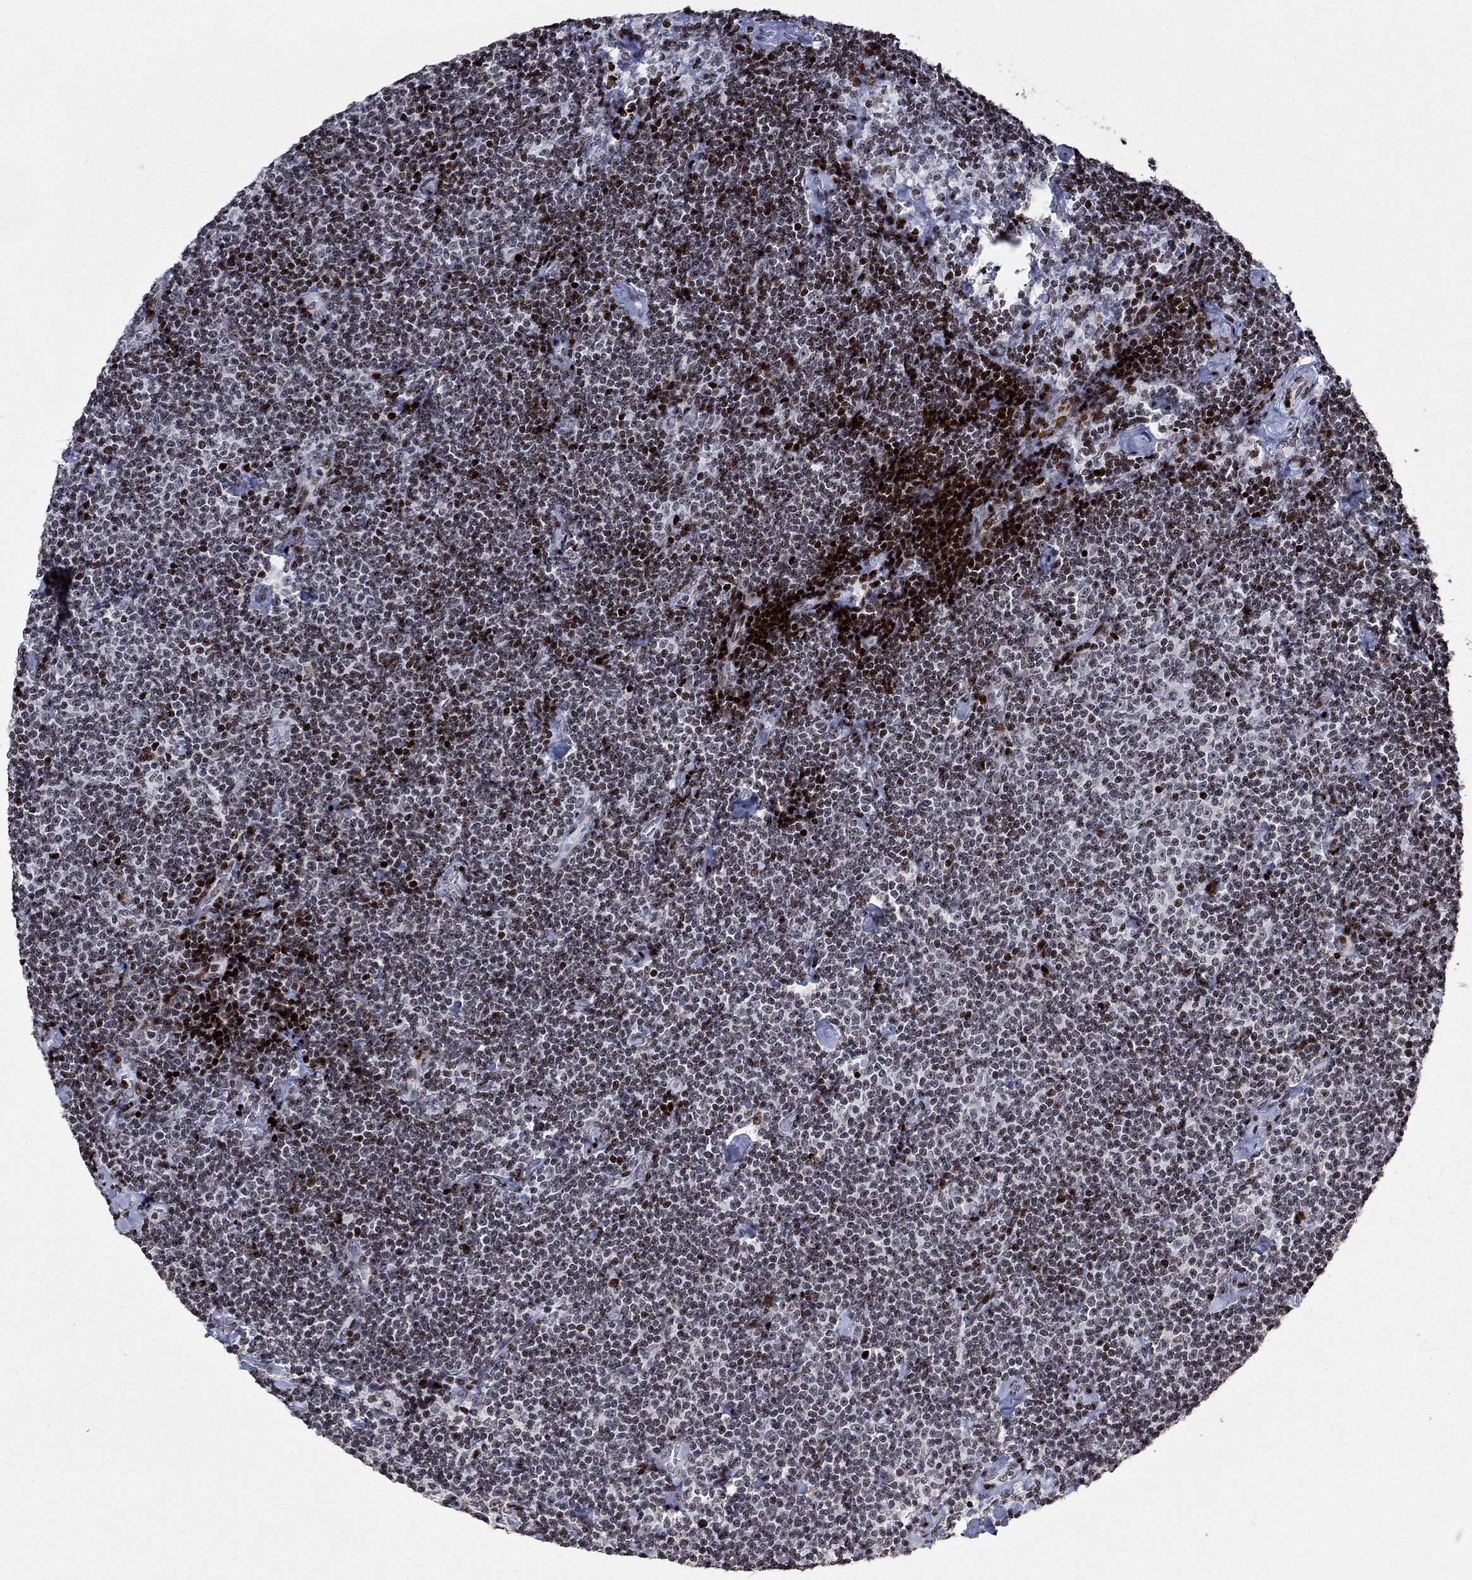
{"staining": {"intensity": "strong", "quantity": "<25%", "location": "nuclear"}, "tissue": "lymphoma", "cell_type": "Tumor cells", "image_type": "cancer", "snomed": [{"axis": "morphology", "description": "Malignant lymphoma, non-Hodgkin's type, Low grade"}, {"axis": "topography", "description": "Lymph node"}], "caption": "About <25% of tumor cells in human low-grade malignant lymphoma, non-Hodgkin's type exhibit strong nuclear protein staining as visualized by brown immunohistochemical staining.", "gene": "SRSF3", "patient": {"sex": "male", "age": 81}}